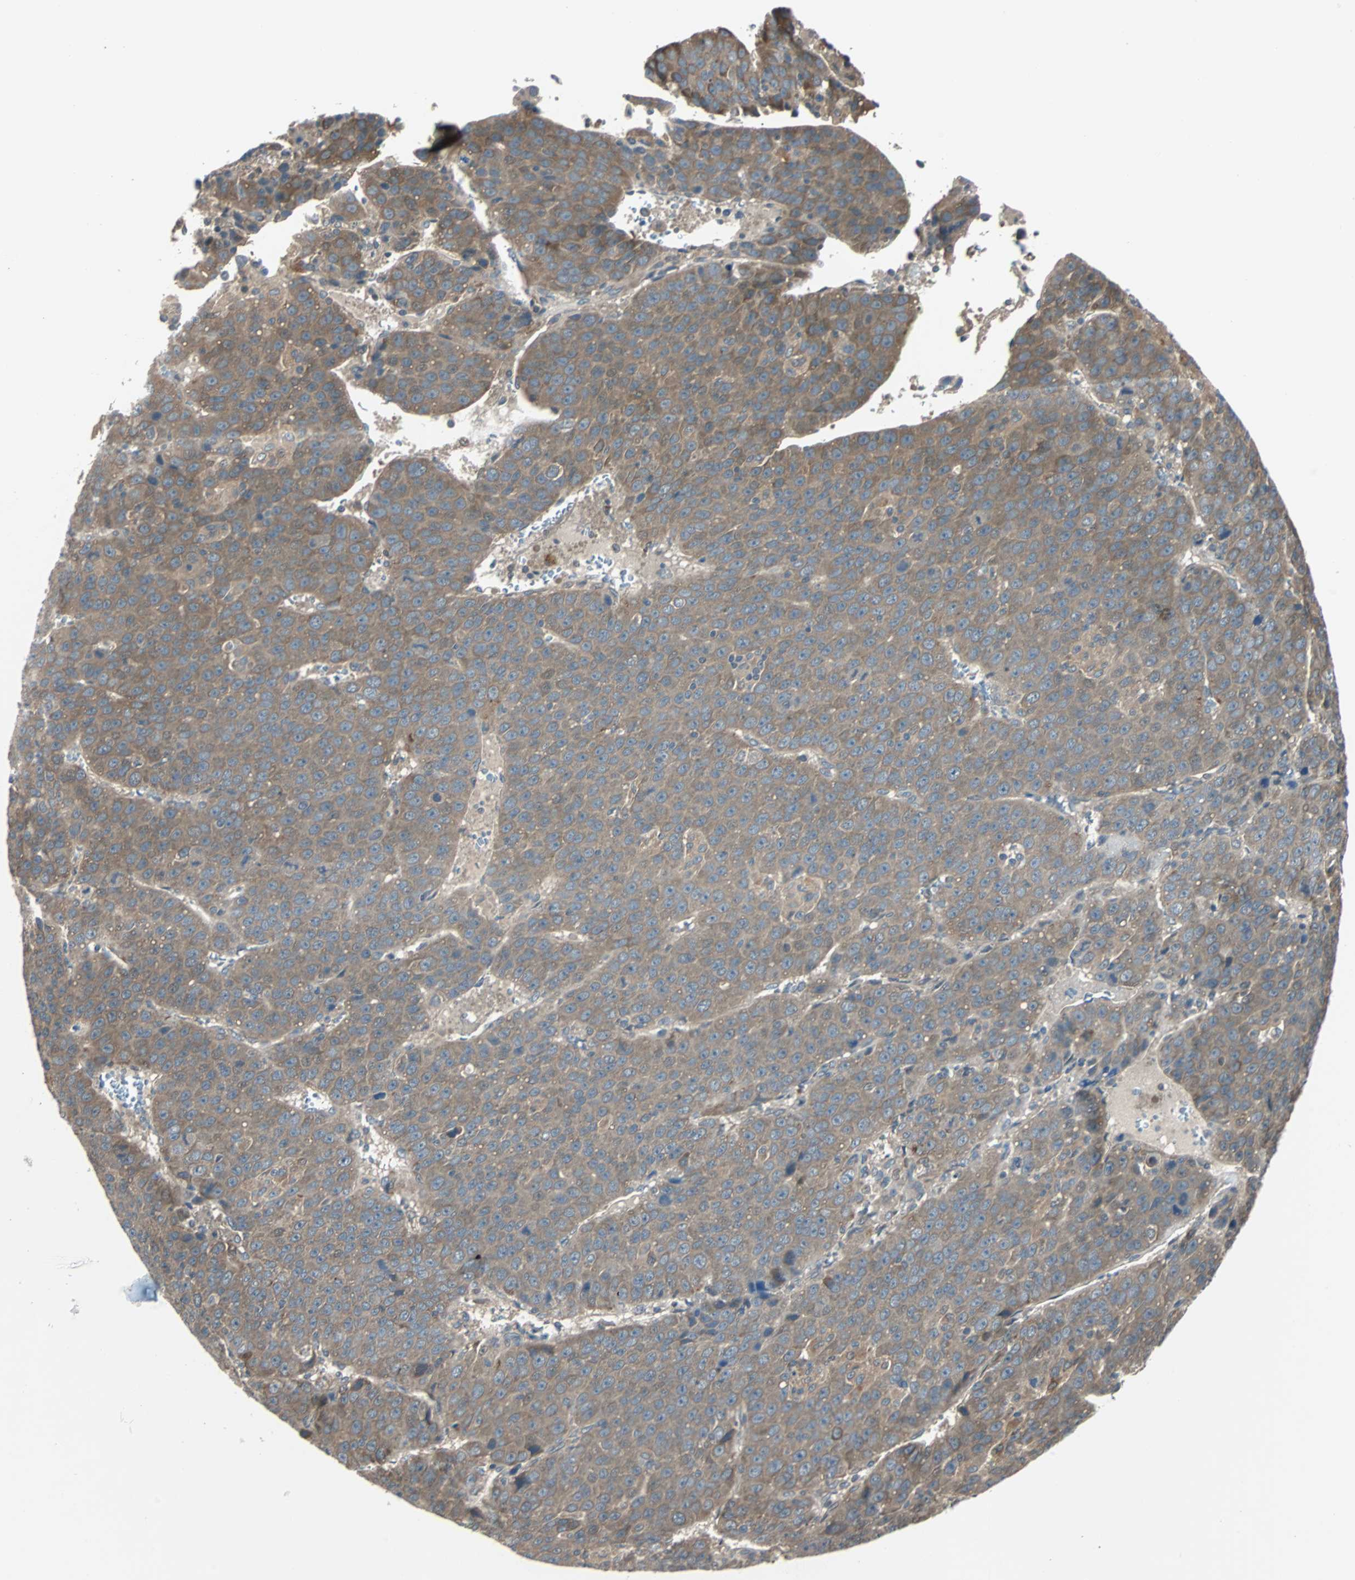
{"staining": {"intensity": "moderate", "quantity": ">75%", "location": "cytoplasmic/membranous"}, "tissue": "liver cancer", "cell_type": "Tumor cells", "image_type": "cancer", "snomed": [{"axis": "morphology", "description": "Carcinoma, Hepatocellular, NOS"}, {"axis": "topography", "description": "Liver"}], "caption": "Tumor cells display moderate cytoplasmic/membranous expression in approximately >75% of cells in liver hepatocellular carcinoma. The staining was performed using DAB (3,3'-diaminobenzidine) to visualize the protein expression in brown, while the nuclei were stained in blue with hematoxylin (Magnification: 20x).", "gene": "ARF1", "patient": {"sex": "female", "age": 53}}